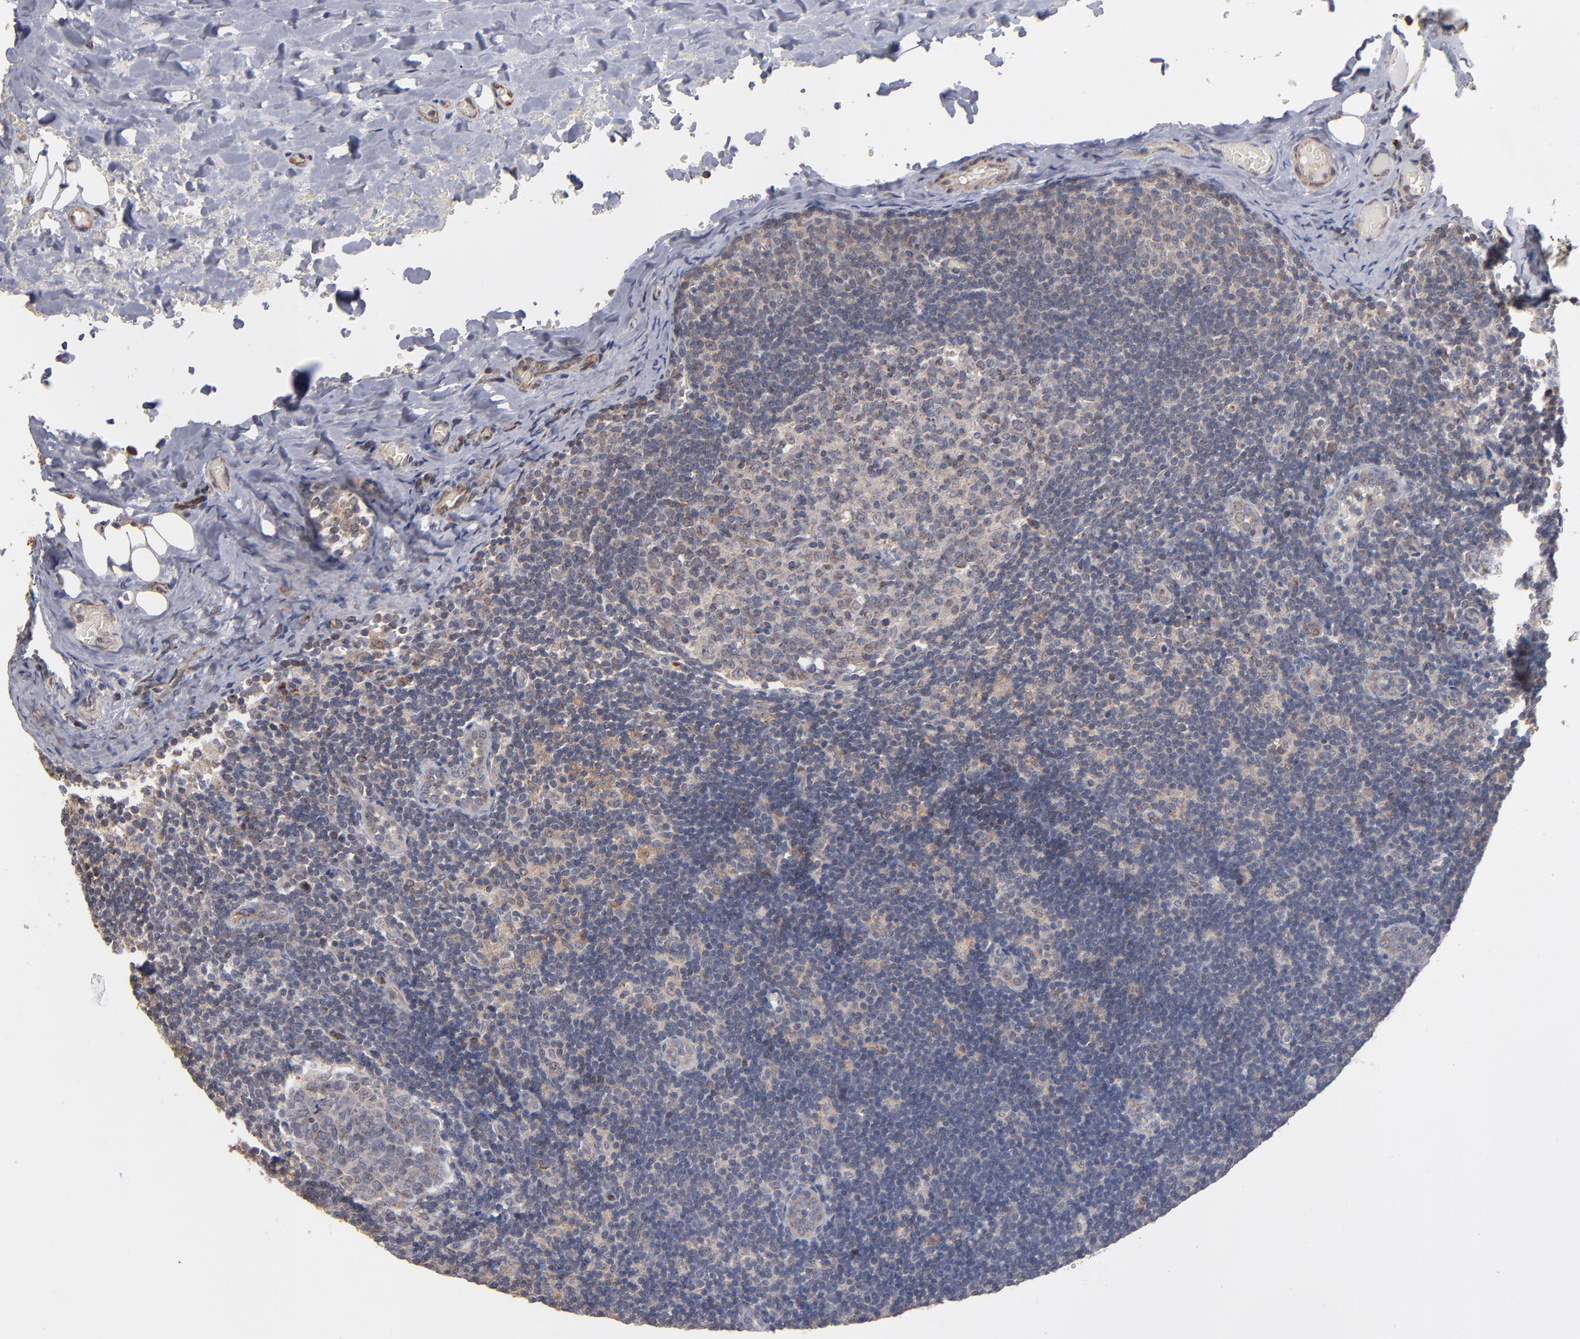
{"staining": {"intensity": "moderate", "quantity": "<25%", "location": "cytoplasmic/membranous"}, "tissue": "lymph node", "cell_type": "Germinal center cells", "image_type": "normal", "snomed": [{"axis": "morphology", "description": "Normal tissue, NOS"}, {"axis": "topography", "description": "Lymph node"}, {"axis": "topography", "description": "Salivary gland"}], "caption": "Benign lymph node shows moderate cytoplasmic/membranous positivity in approximately <25% of germinal center cells.", "gene": "MIPOL1", "patient": {"sex": "male", "age": 8}}